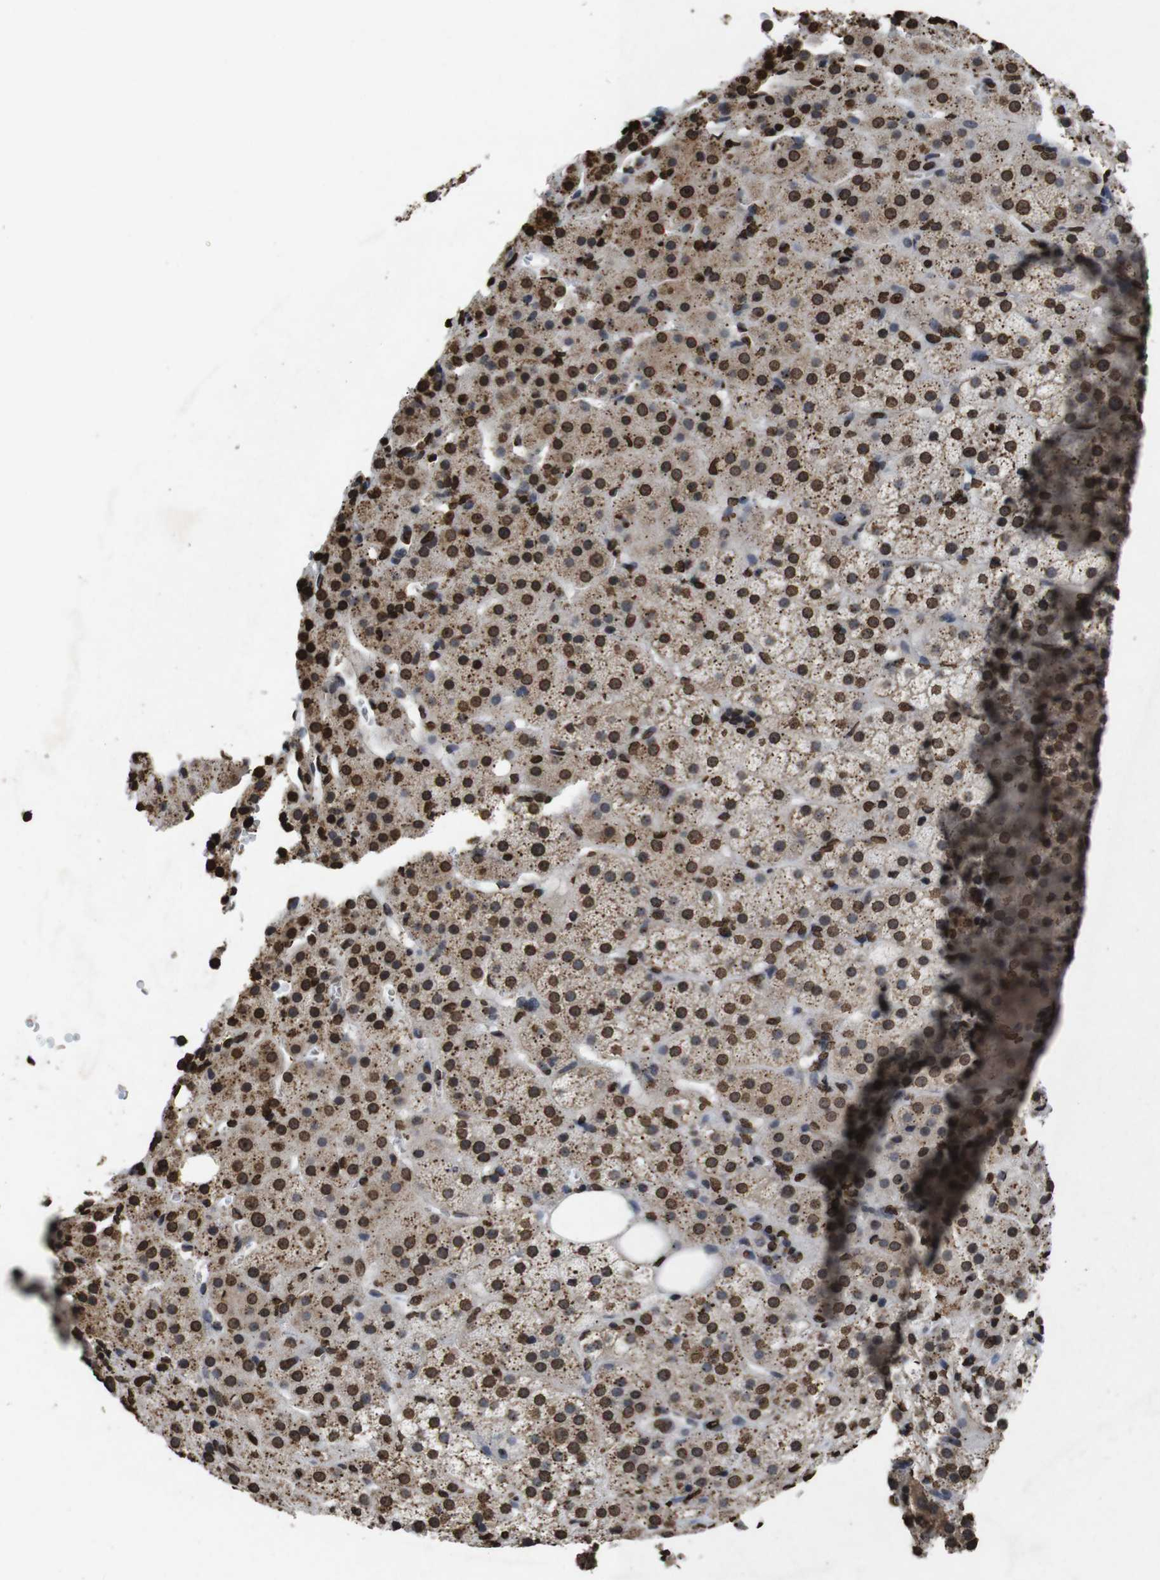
{"staining": {"intensity": "strong", "quantity": ">75%", "location": "cytoplasmic/membranous,nuclear"}, "tissue": "adrenal gland", "cell_type": "Glandular cells", "image_type": "normal", "snomed": [{"axis": "morphology", "description": "Normal tissue, NOS"}, {"axis": "topography", "description": "Adrenal gland"}], "caption": "Benign adrenal gland exhibits strong cytoplasmic/membranous,nuclear expression in about >75% of glandular cells, visualized by immunohistochemistry.", "gene": "MDM2", "patient": {"sex": "female", "age": 57}}